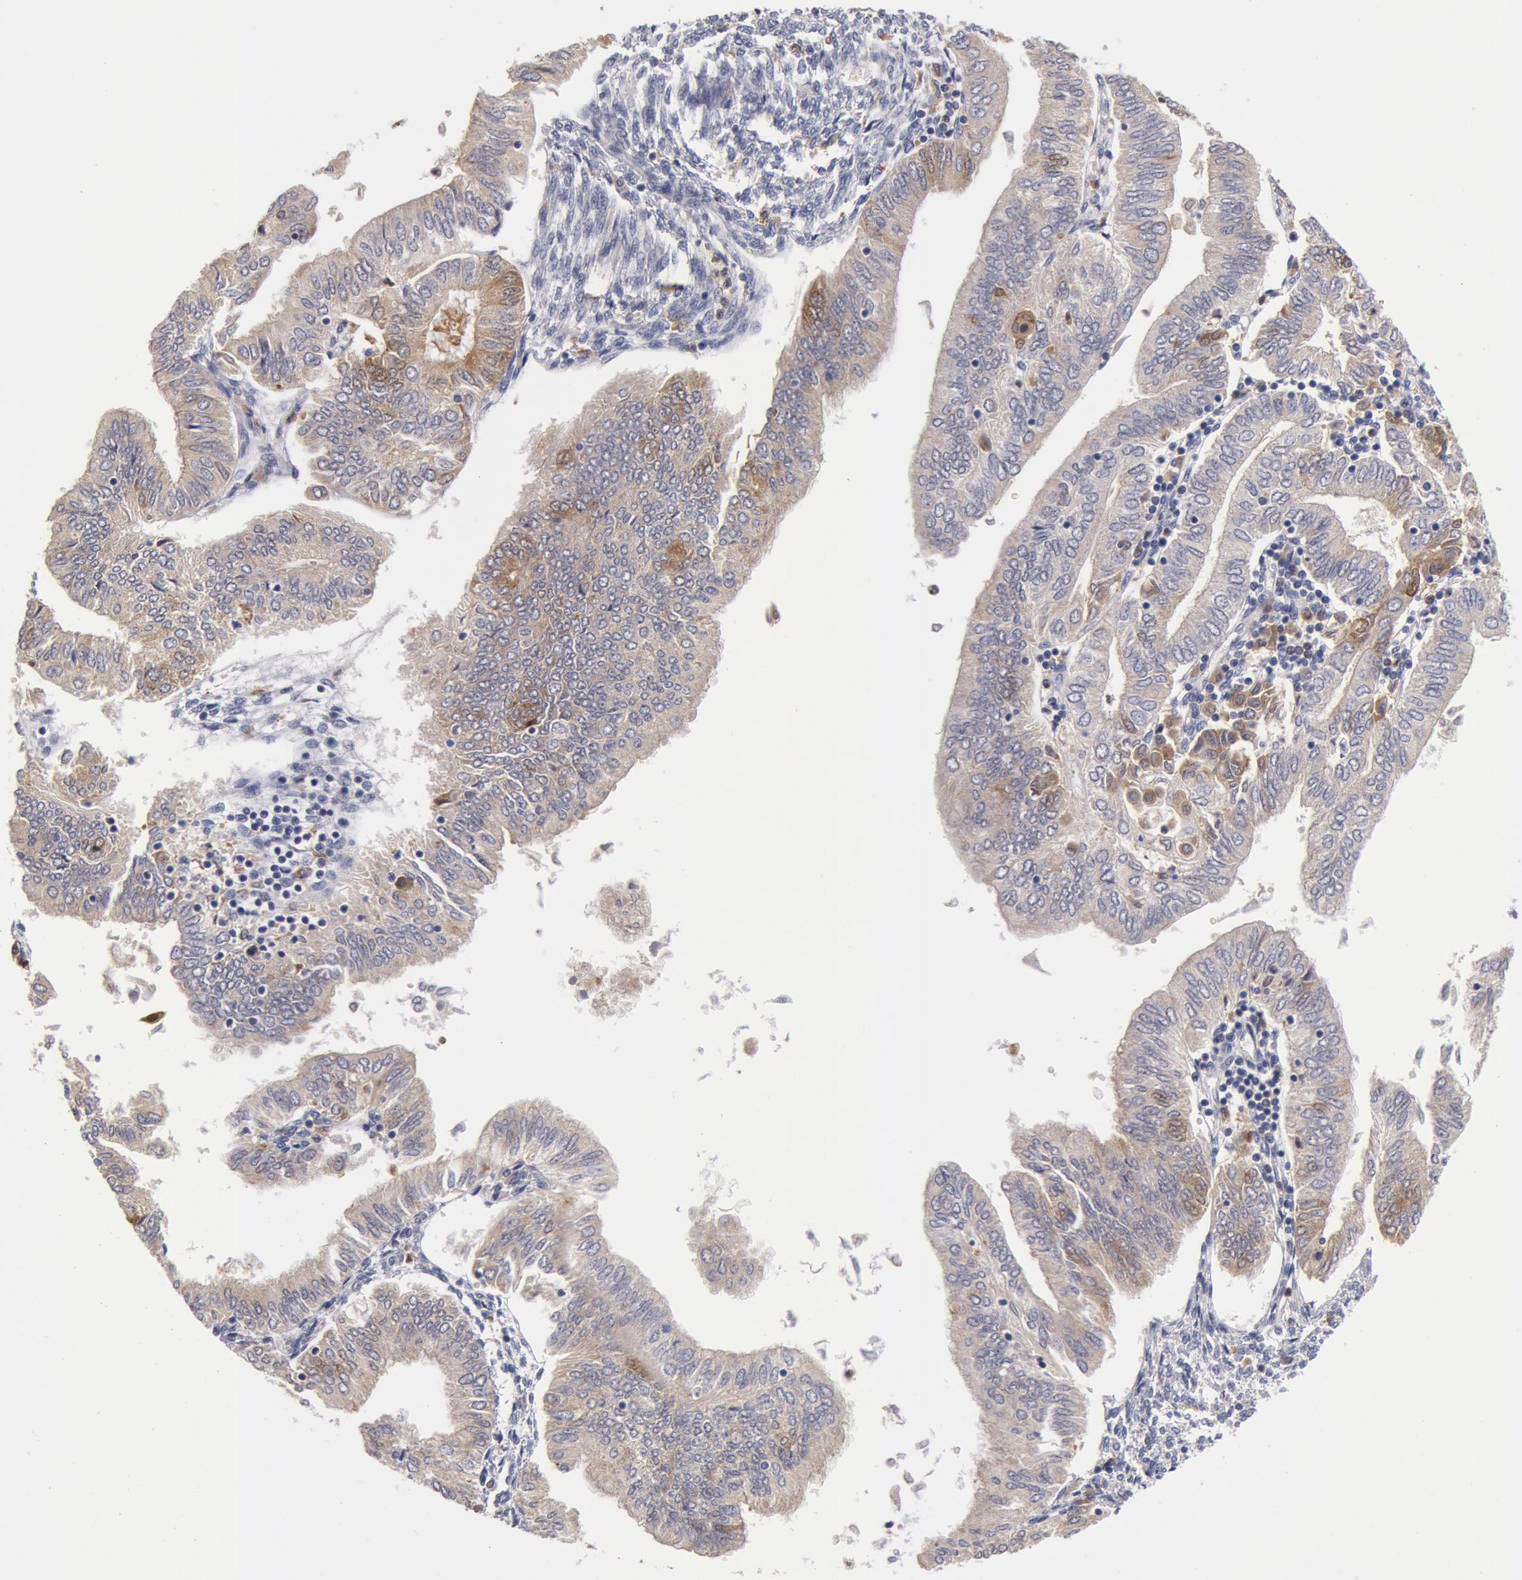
{"staining": {"intensity": "weak", "quantity": ">75%", "location": "cytoplasmic/membranous"}, "tissue": "endometrial cancer", "cell_type": "Tumor cells", "image_type": "cancer", "snomed": [{"axis": "morphology", "description": "Adenocarcinoma, NOS"}, {"axis": "topography", "description": "Endometrium"}], "caption": "Protein staining exhibits weak cytoplasmic/membranous staining in approximately >75% of tumor cells in endometrial cancer. The staining was performed using DAB (3,3'-diaminobenzidine) to visualize the protein expression in brown, while the nuclei were stained in blue with hematoxylin (Magnification: 20x).", "gene": "SYK", "patient": {"sex": "female", "age": 51}}